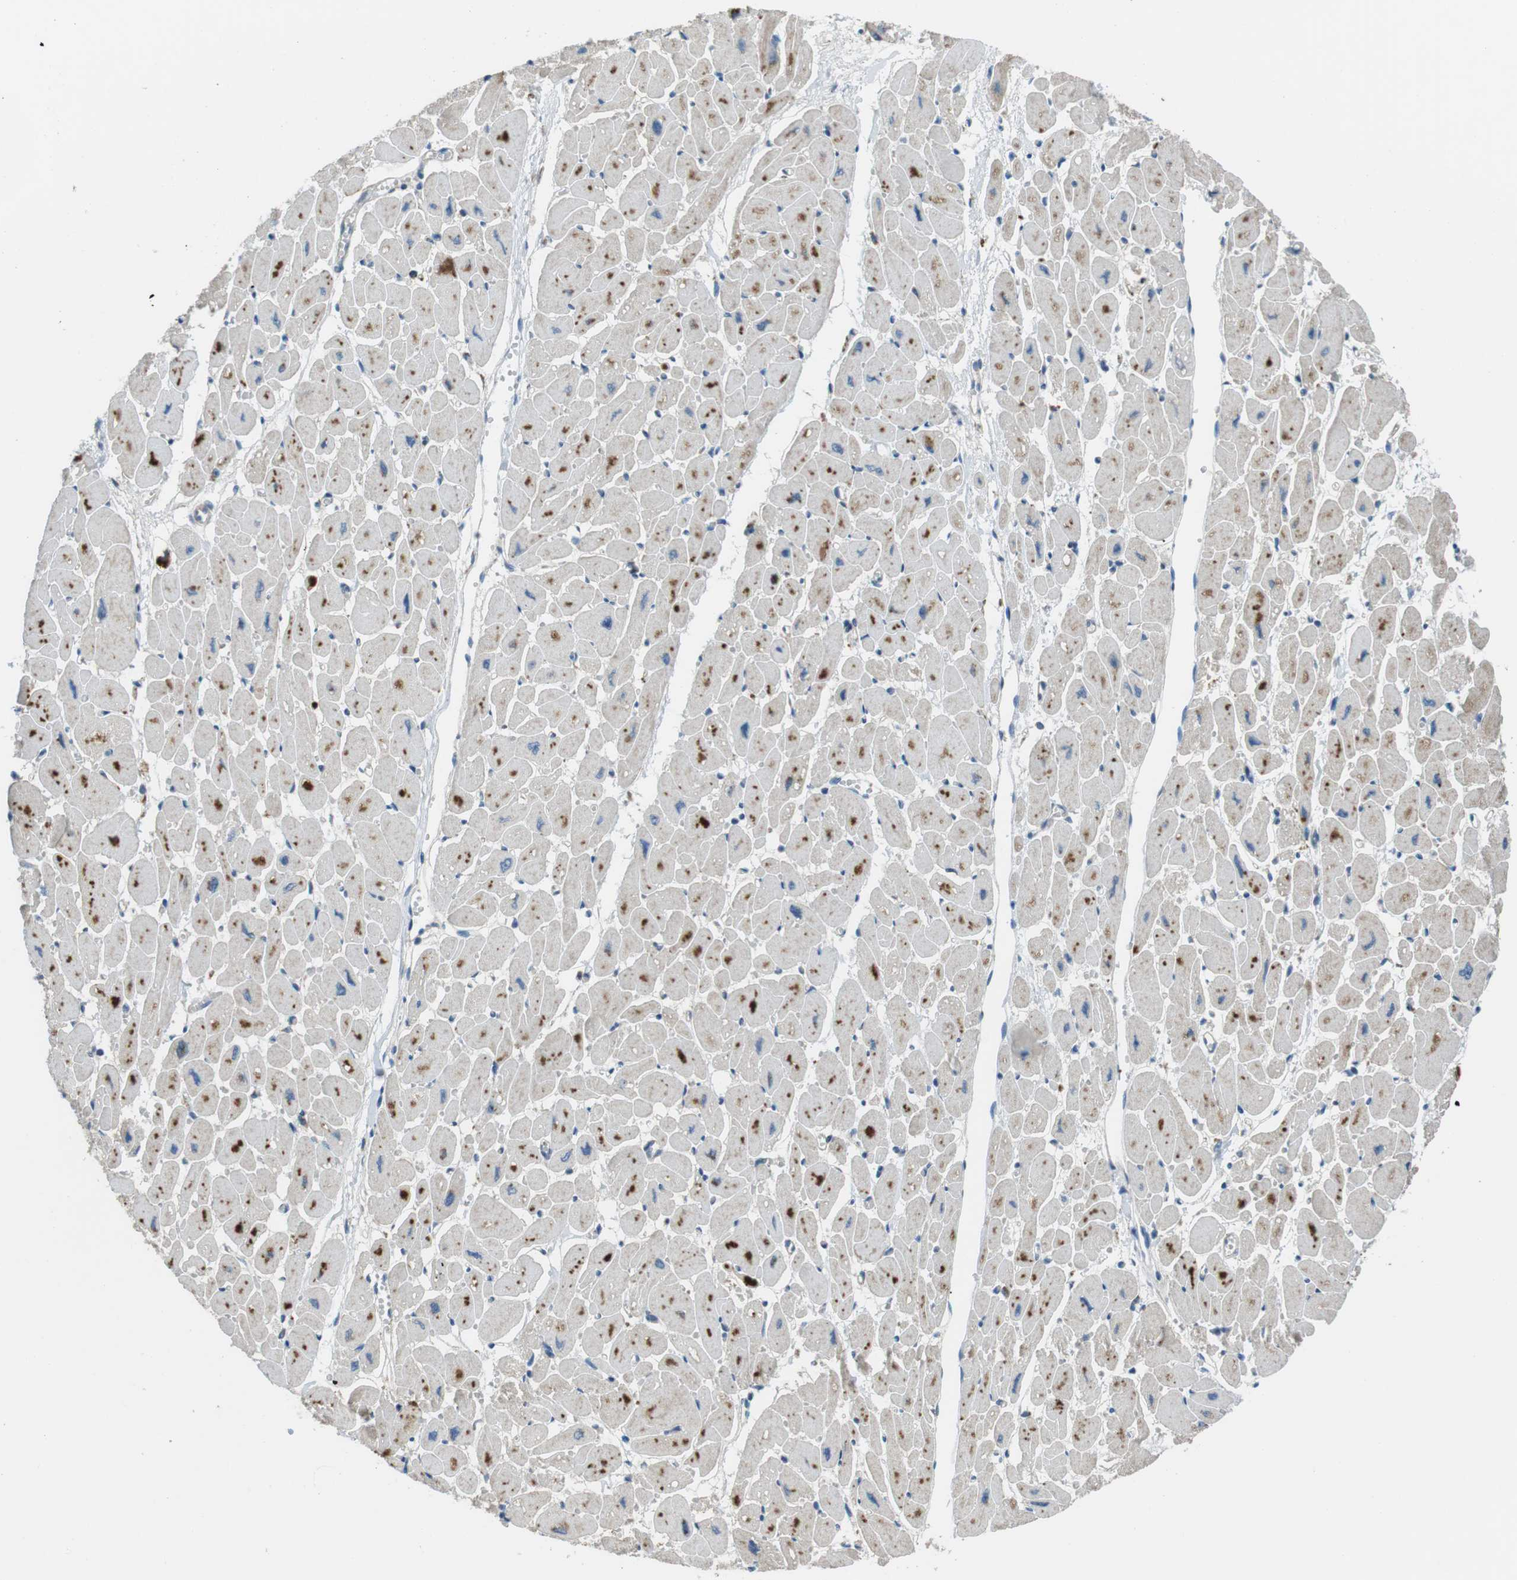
{"staining": {"intensity": "moderate", "quantity": "25%-75%", "location": "cytoplasmic/membranous"}, "tissue": "heart muscle", "cell_type": "Cardiomyocytes", "image_type": "normal", "snomed": [{"axis": "morphology", "description": "Normal tissue, NOS"}, {"axis": "topography", "description": "Heart"}], "caption": "Immunohistochemical staining of benign heart muscle displays moderate cytoplasmic/membranous protein expression in approximately 25%-75% of cardiomyocytes.", "gene": "BACE1", "patient": {"sex": "female", "age": 54}}